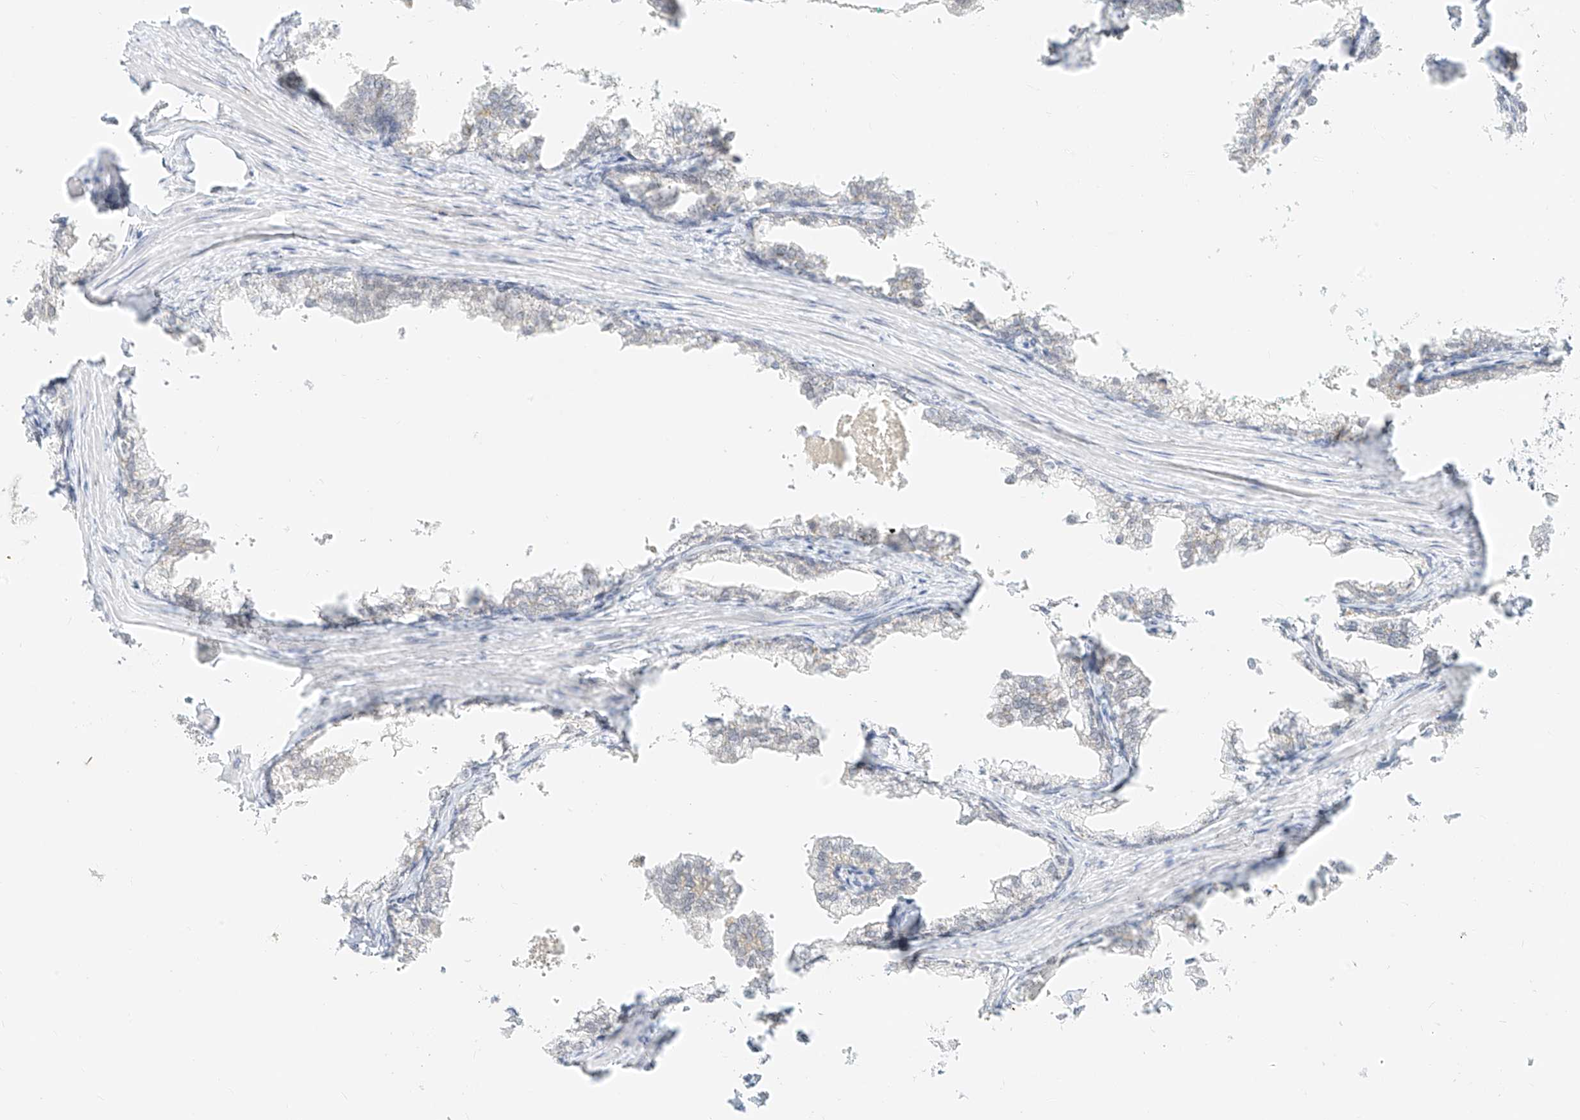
{"staining": {"intensity": "negative", "quantity": "none", "location": "none"}, "tissue": "prostate cancer", "cell_type": "Tumor cells", "image_type": "cancer", "snomed": [{"axis": "morphology", "description": "Adenocarcinoma, High grade"}, {"axis": "topography", "description": "Prostate"}], "caption": "High magnification brightfield microscopy of prostate cancer stained with DAB (3,3'-diaminobenzidine) (brown) and counterstained with hematoxylin (blue): tumor cells show no significant positivity. Brightfield microscopy of IHC stained with DAB (3,3'-diaminobenzidine) (brown) and hematoxylin (blue), captured at high magnification.", "gene": "SUPT5H", "patient": {"sex": "male", "age": 58}}